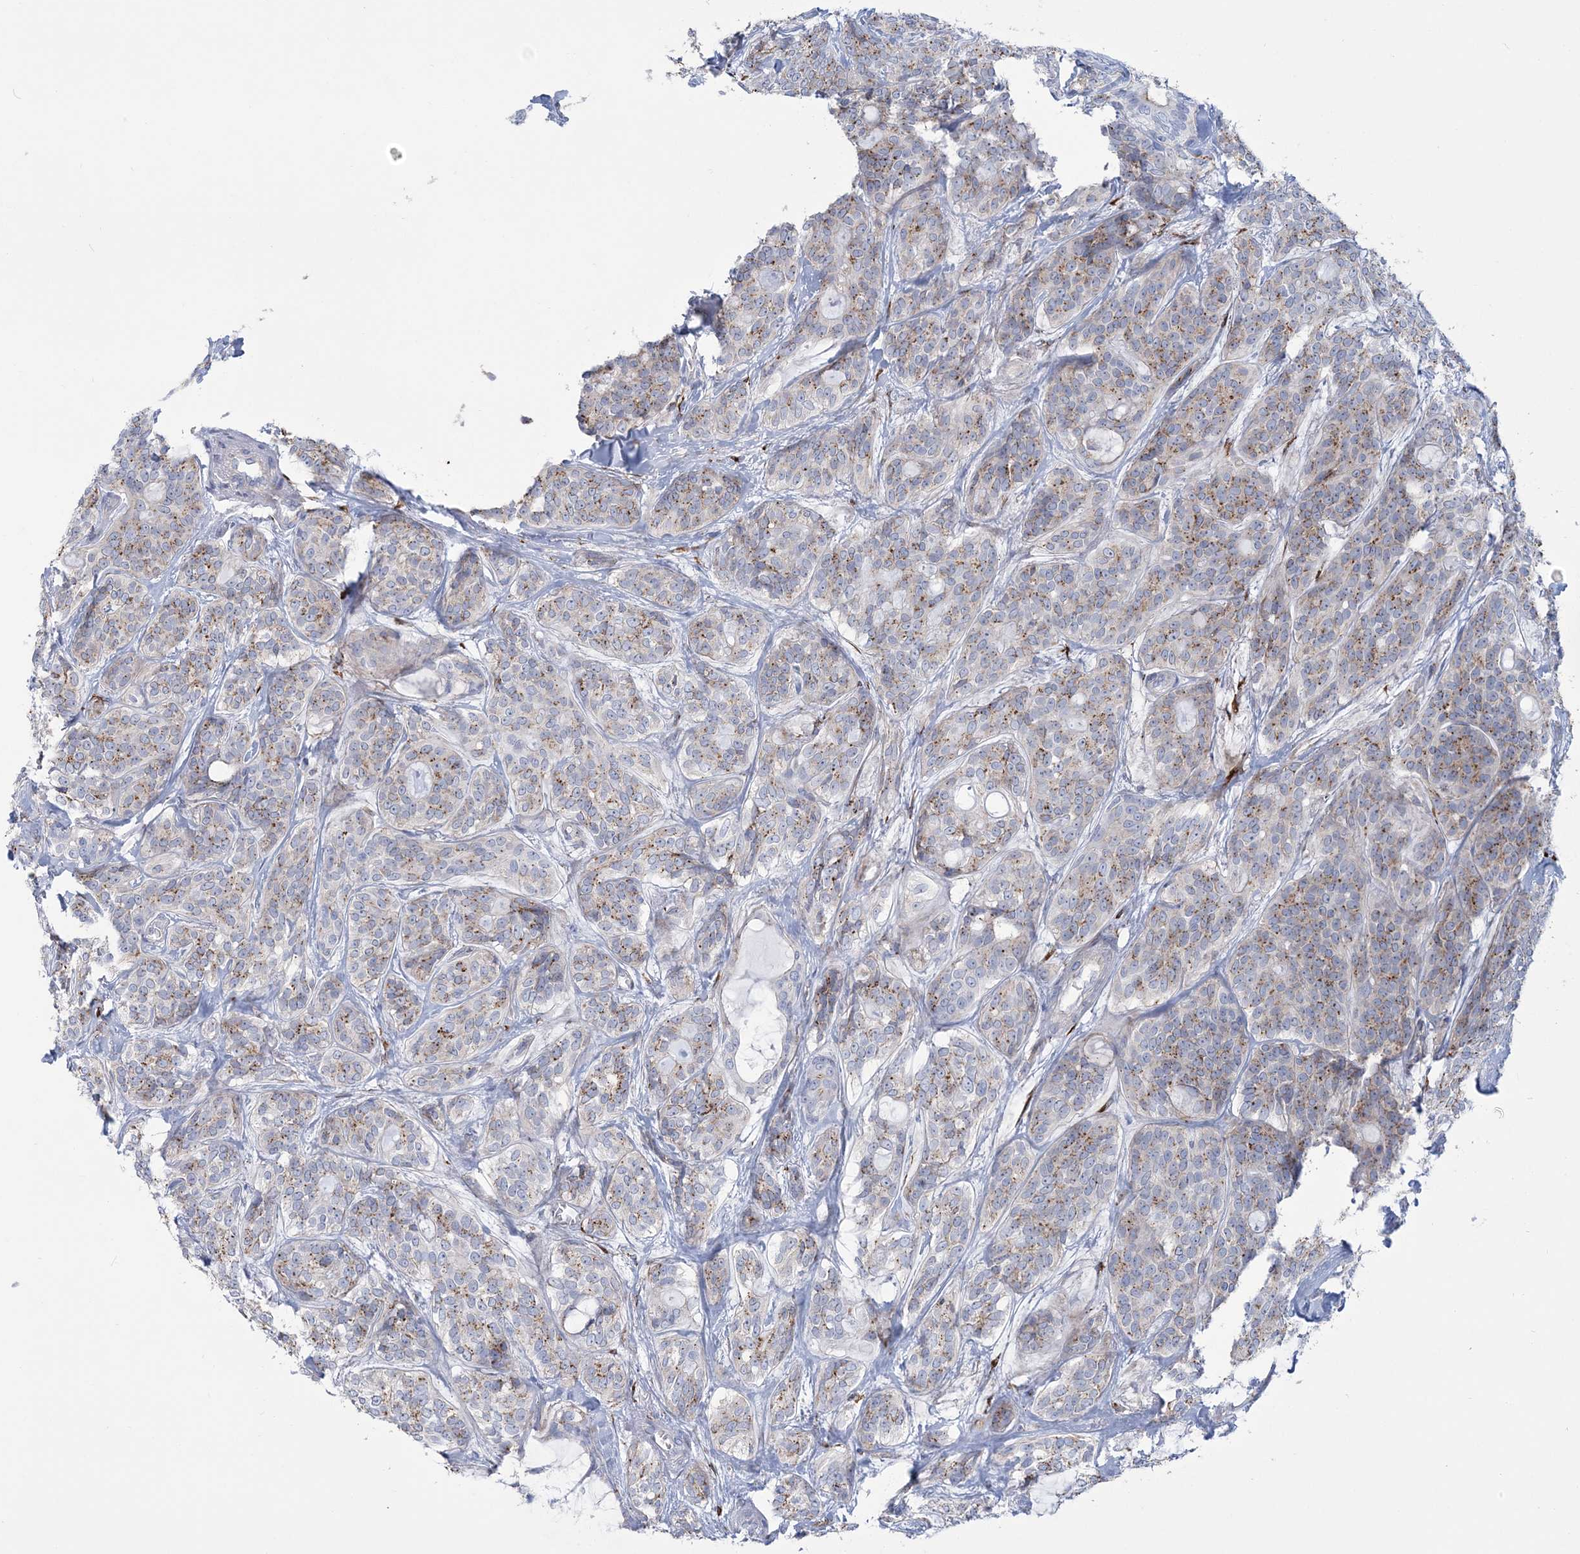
{"staining": {"intensity": "moderate", "quantity": "<25%", "location": "cytoplasmic/membranous"}, "tissue": "head and neck cancer", "cell_type": "Tumor cells", "image_type": "cancer", "snomed": [{"axis": "morphology", "description": "Adenocarcinoma, NOS"}, {"axis": "topography", "description": "Head-Neck"}], "caption": "IHC micrograph of adenocarcinoma (head and neck) stained for a protein (brown), which exhibits low levels of moderate cytoplasmic/membranous staining in approximately <25% of tumor cells.", "gene": "RAB11FIP5", "patient": {"sex": "male", "age": 66}}